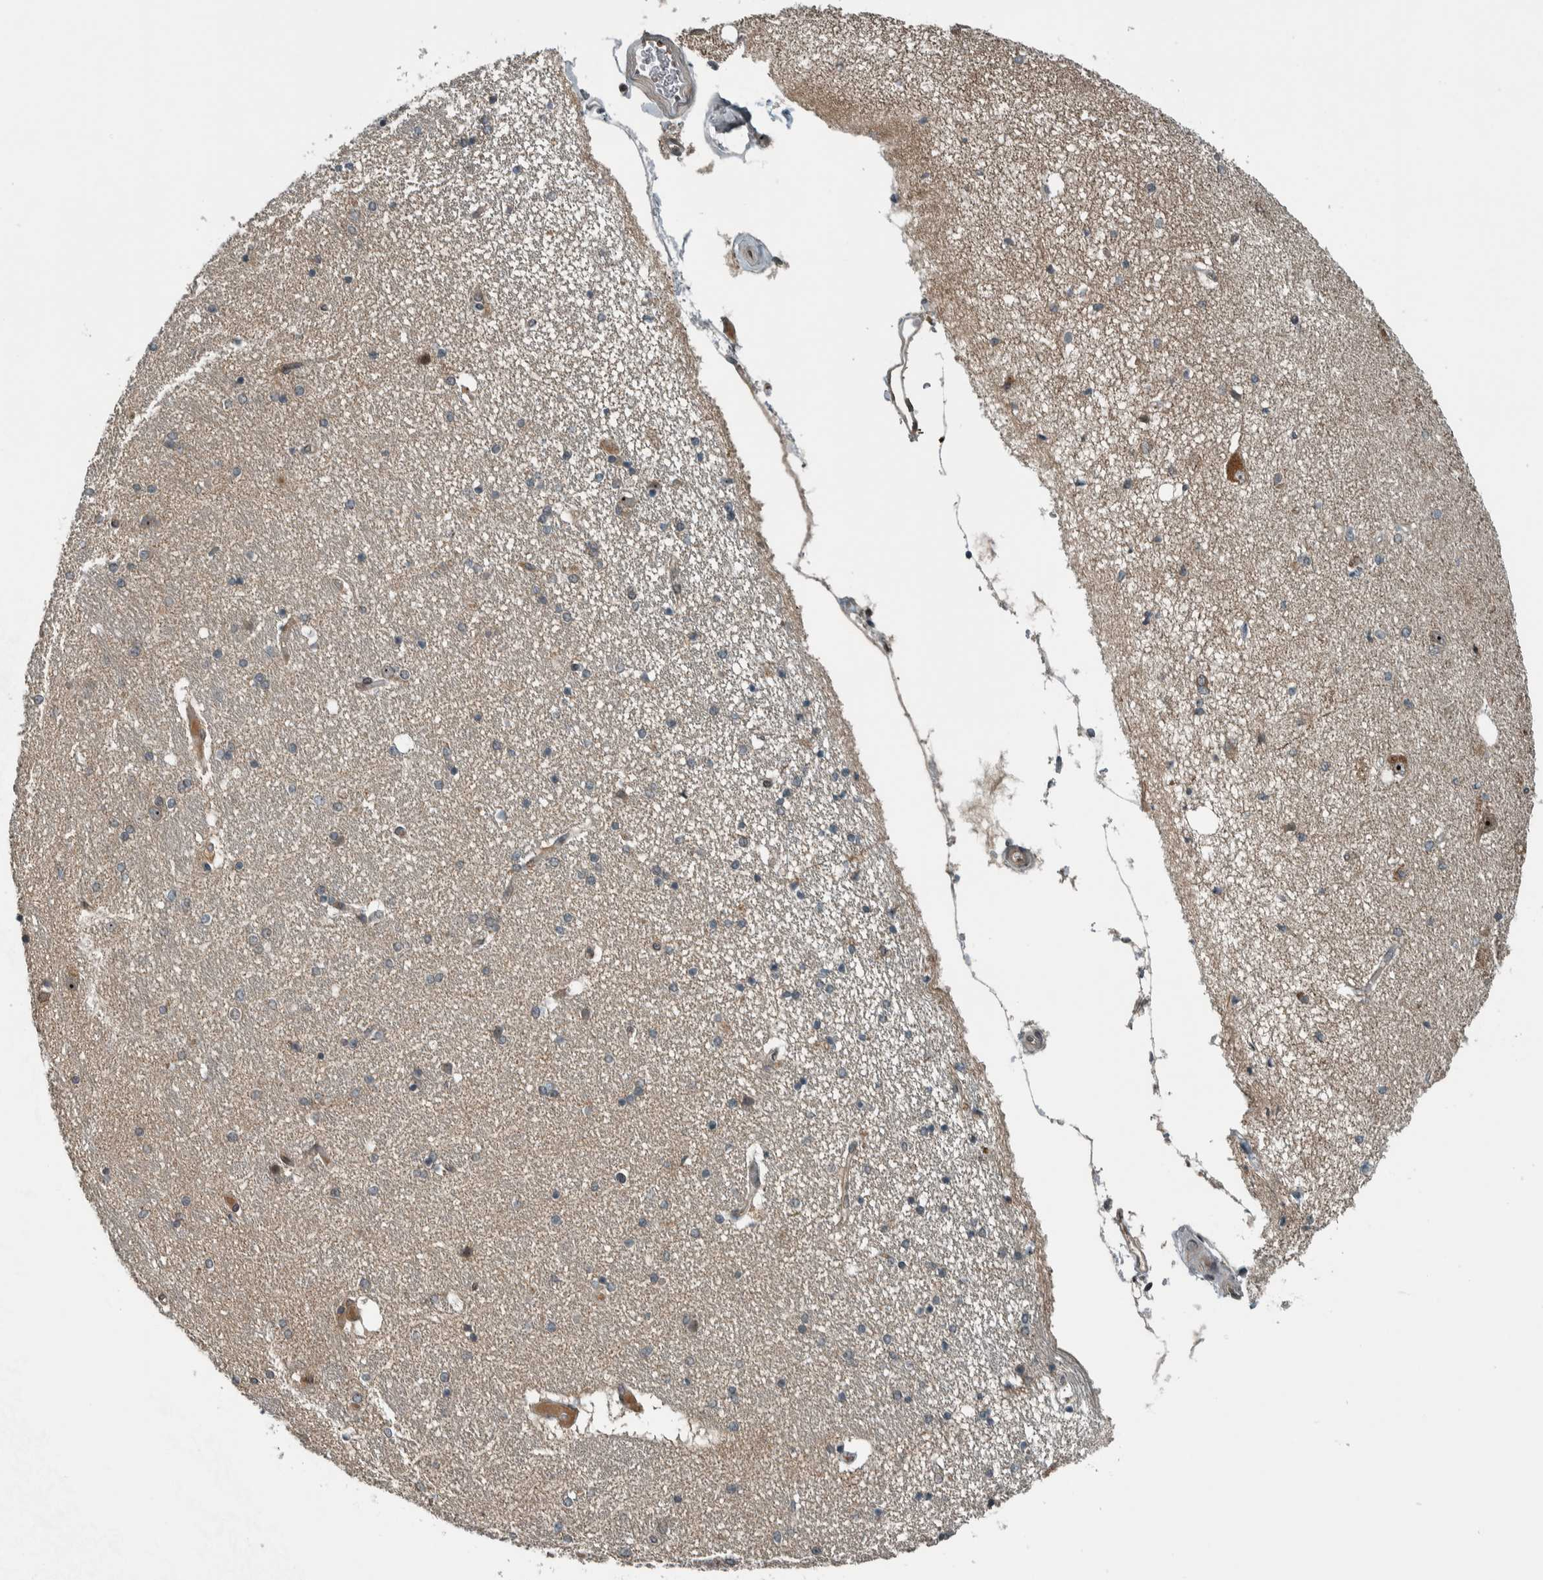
{"staining": {"intensity": "weak", "quantity": "<25%", "location": "cytoplasmic/membranous"}, "tissue": "hippocampus", "cell_type": "Glial cells", "image_type": "normal", "snomed": [{"axis": "morphology", "description": "Normal tissue, NOS"}, {"axis": "topography", "description": "Hippocampus"}], "caption": "A high-resolution histopathology image shows immunohistochemistry staining of unremarkable hippocampus, which reveals no significant positivity in glial cells.", "gene": "XPO5", "patient": {"sex": "female", "age": 54}}